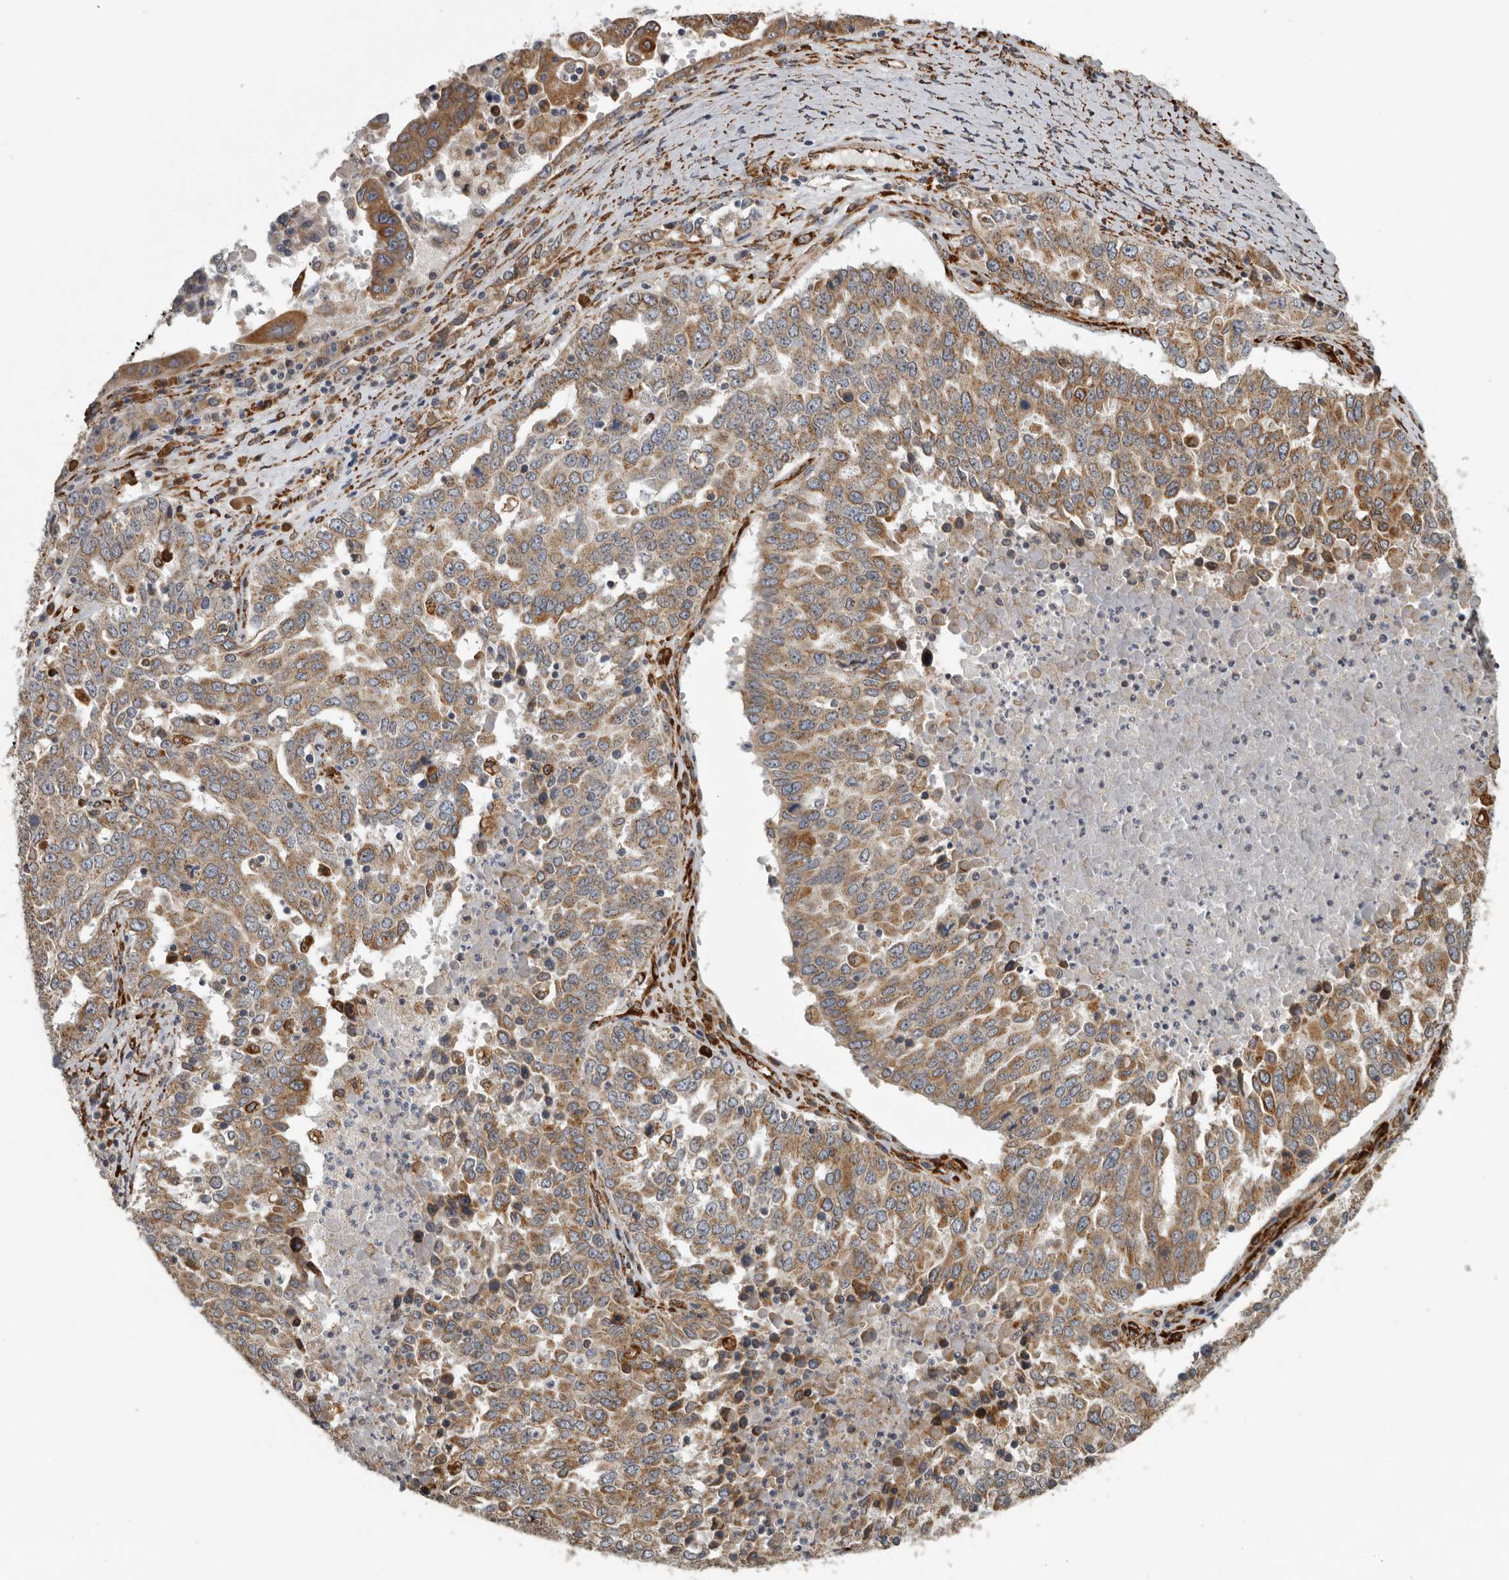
{"staining": {"intensity": "moderate", "quantity": ">75%", "location": "cytoplasmic/membranous"}, "tissue": "ovarian cancer", "cell_type": "Tumor cells", "image_type": "cancer", "snomed": [{"axis": "morphology", "description": "Carcinoma, endometroid"}, {"axis": "topography", "description": "Ovary"}], "caption": "Ovarian cancer stained with a brown dye exhibits moderate cytoplasmic/membranous positive expression in approximately >75% of tumor cells.", "gene": "CEP350", "patient": {"sex": "female", "age": 62}}